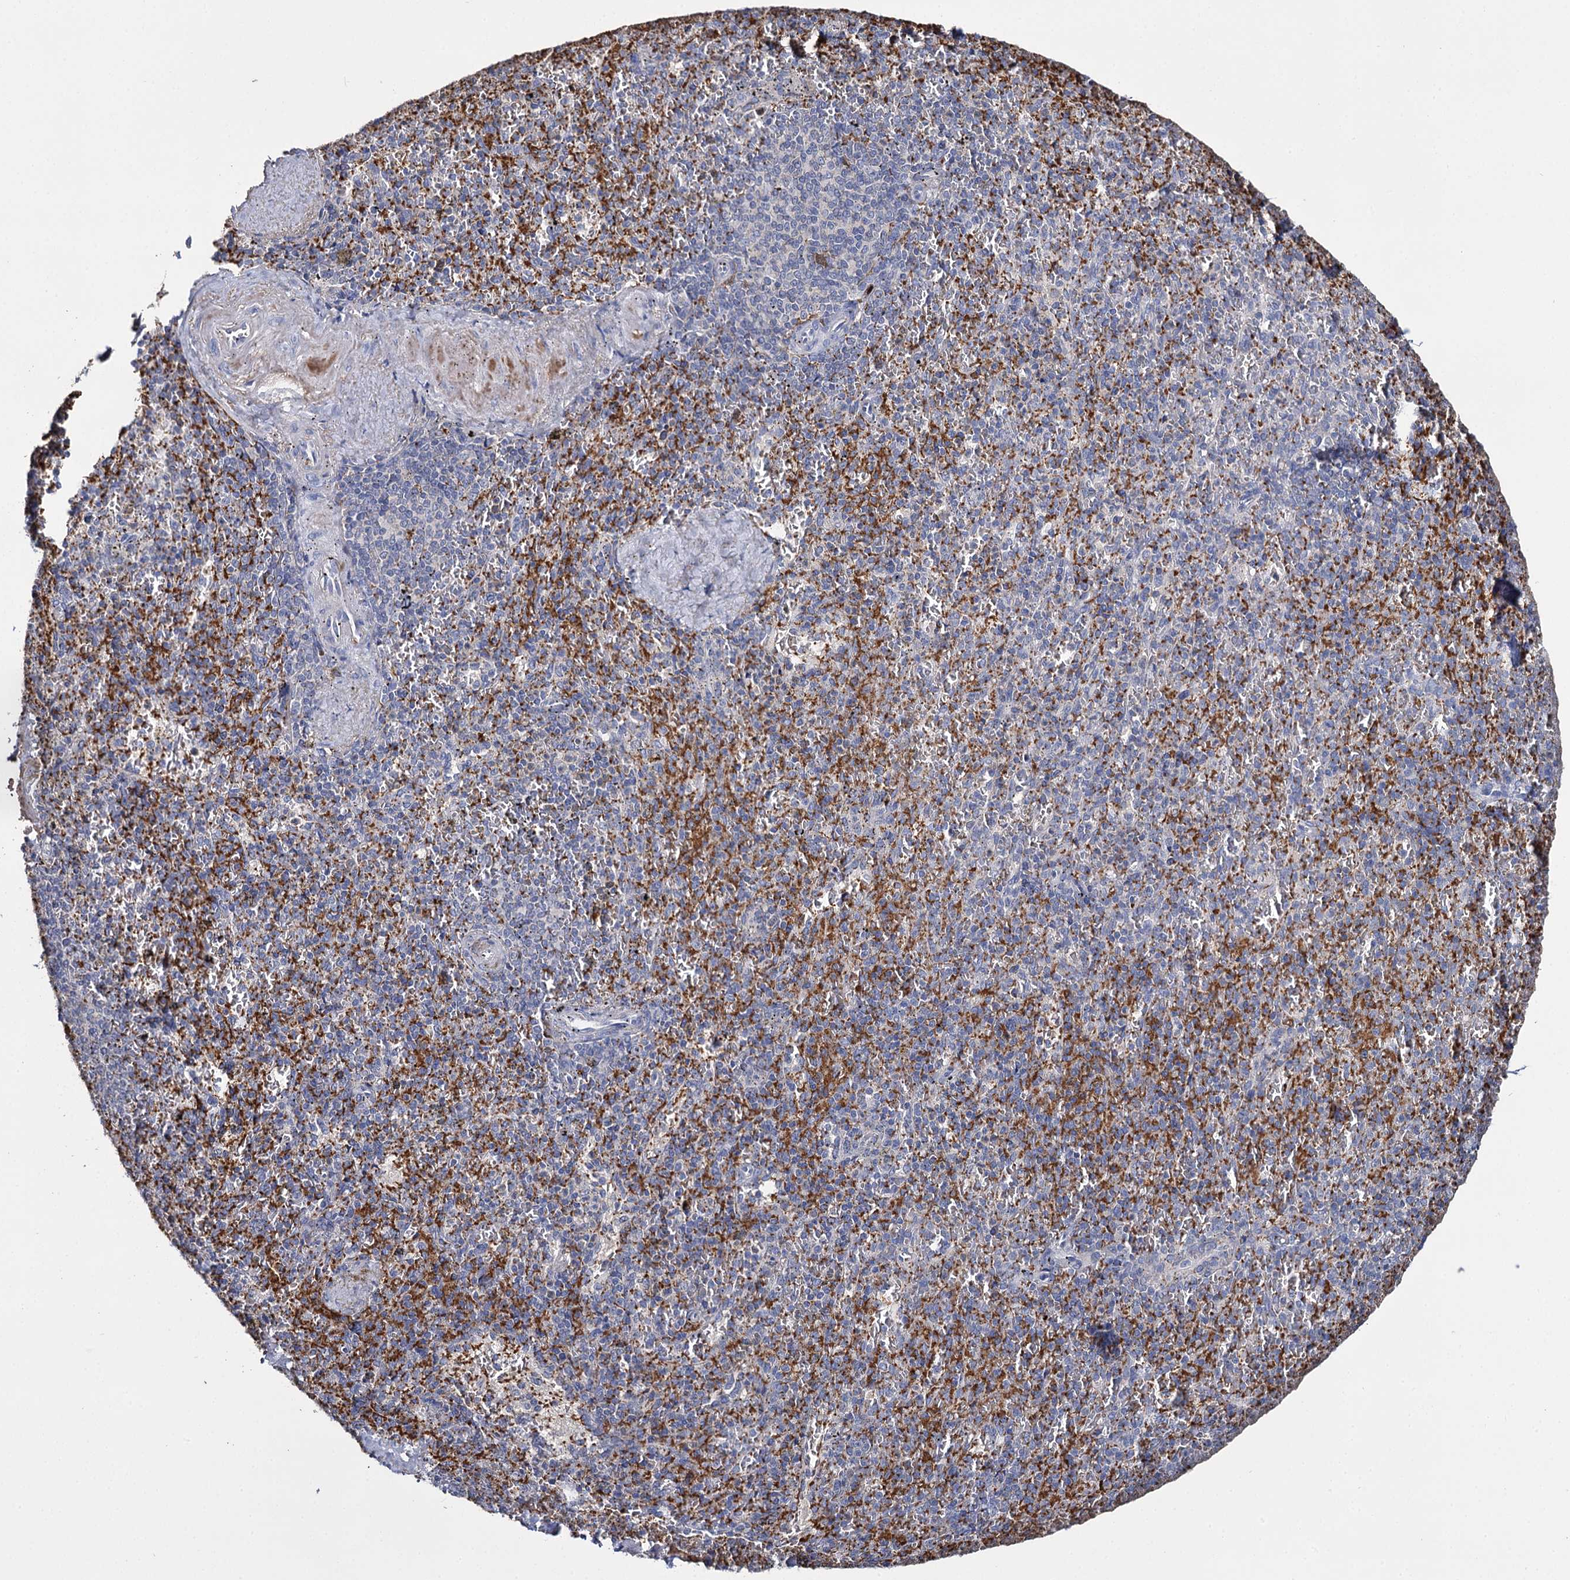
{"staining": {"intensity": "moderate", "quantity": "<25%", "location": "cytoplasmic/membranous"}, "tissue": "spleen", "cell_type": "Cells in red pulp", "image_type": "normal", "snomed": [{"axis": "morphology", "description": "Normal tissue, NOS"}, {"axis": "topography", "description": "Spleen"}], "caption": "High-magnification brightfield microscopy of normal spleen stained with DAB (3,3'-diaminobenzidine) (brown) and counterstained with hematoxylin (blue). cells in red pulp exhibit moderate cytoplasmic/membranous expression is seen in about<25% of cells.", "gene": "DNAH6", "patient": {"sex": "male", "age": 82}}